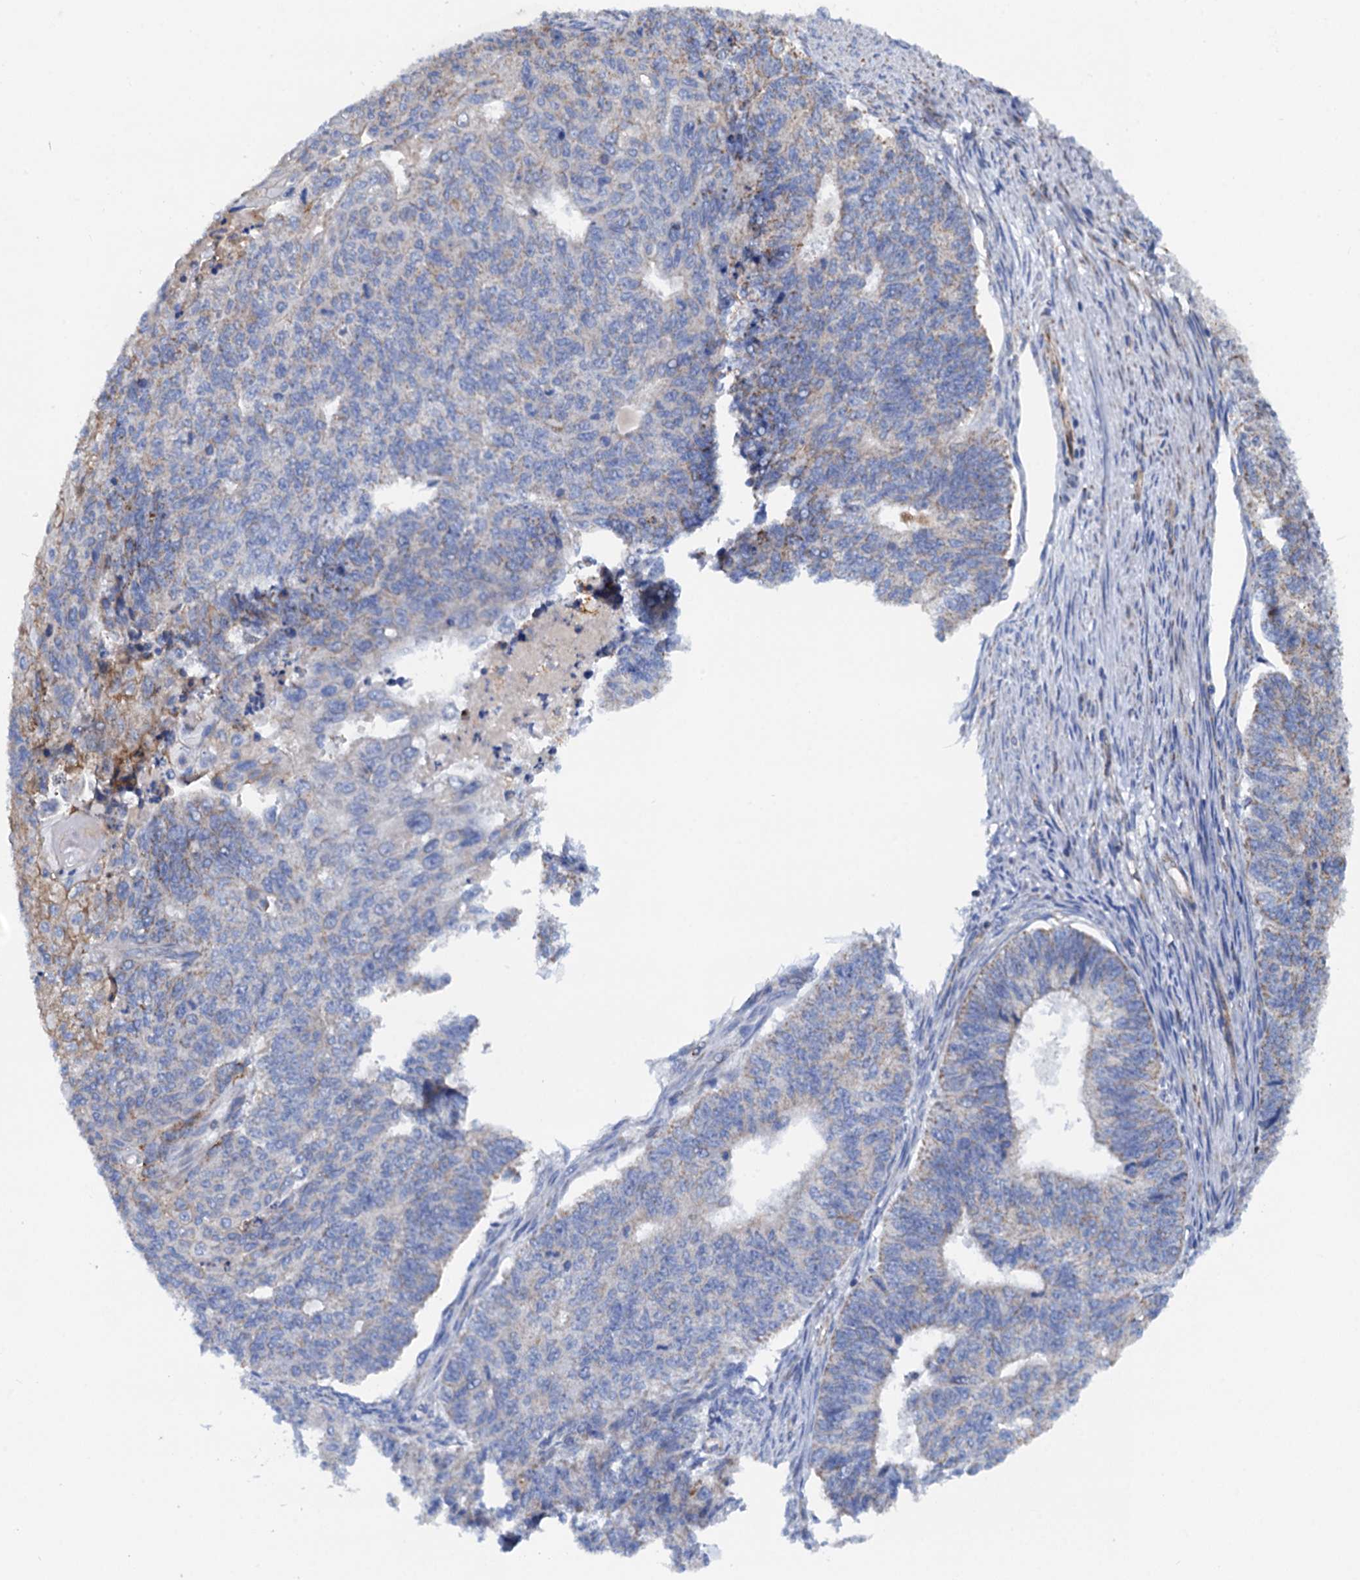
{"staining": {"intensity": "negative", "quantity": "none", "location": "none"}, "tissue": "endometrial cancer", "cell_type": "Tumor cells", "image_type": "cancer", "snomed": [{"axis": "morphology", "description": "Adenocarcinoma, NOS"}, {"axis": "topography", "description": "Endometrium"}], "caption": "A photomicrograph of endometrial cancer stained for a protein demonstrates no brown staining in tumor cells.", "gene": "RASSF9", "patient": {"sex": "female", "age": 32}}